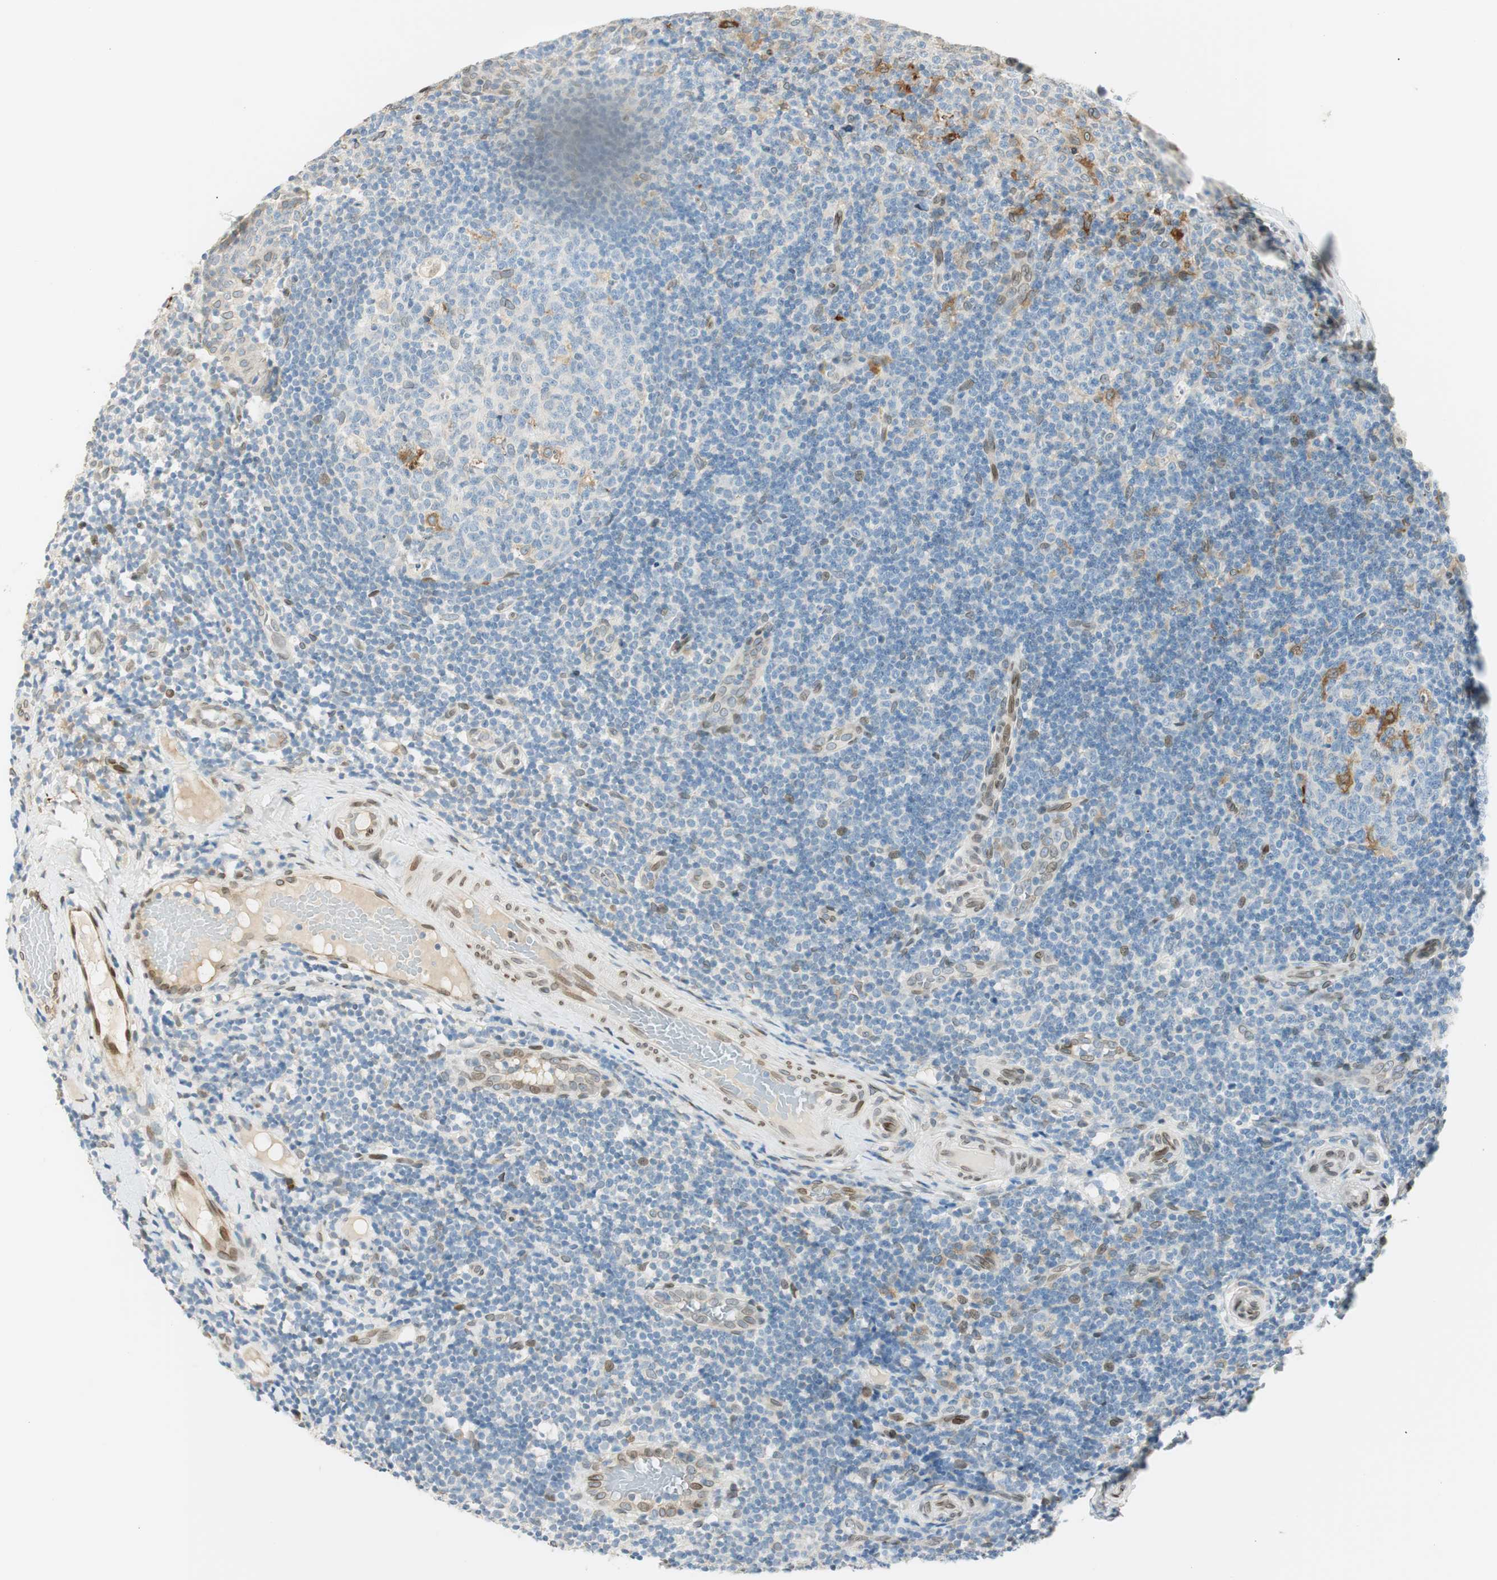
{"staining": {"intensity": "strong", "quantity": "<25%", "location": "cytoplasmic/membranous"}, "tissue": "tonsil", "cell_type": "Germinal center cells", "image_type": "normal", "snomed": [{"axis": "morphology", "description": "Normal tissue, NOS"}, {"axis": "topography", "description": "Tonsil"}], "caption": "About <25% of germinal center cells in unremarkable tonsil demonstrate strong cytoplasmic/membranous protein staining as visualized by brown immunohistochemical staining.", "gene": "TMEM260", "patient": {"sex": "female", "age": 19}}